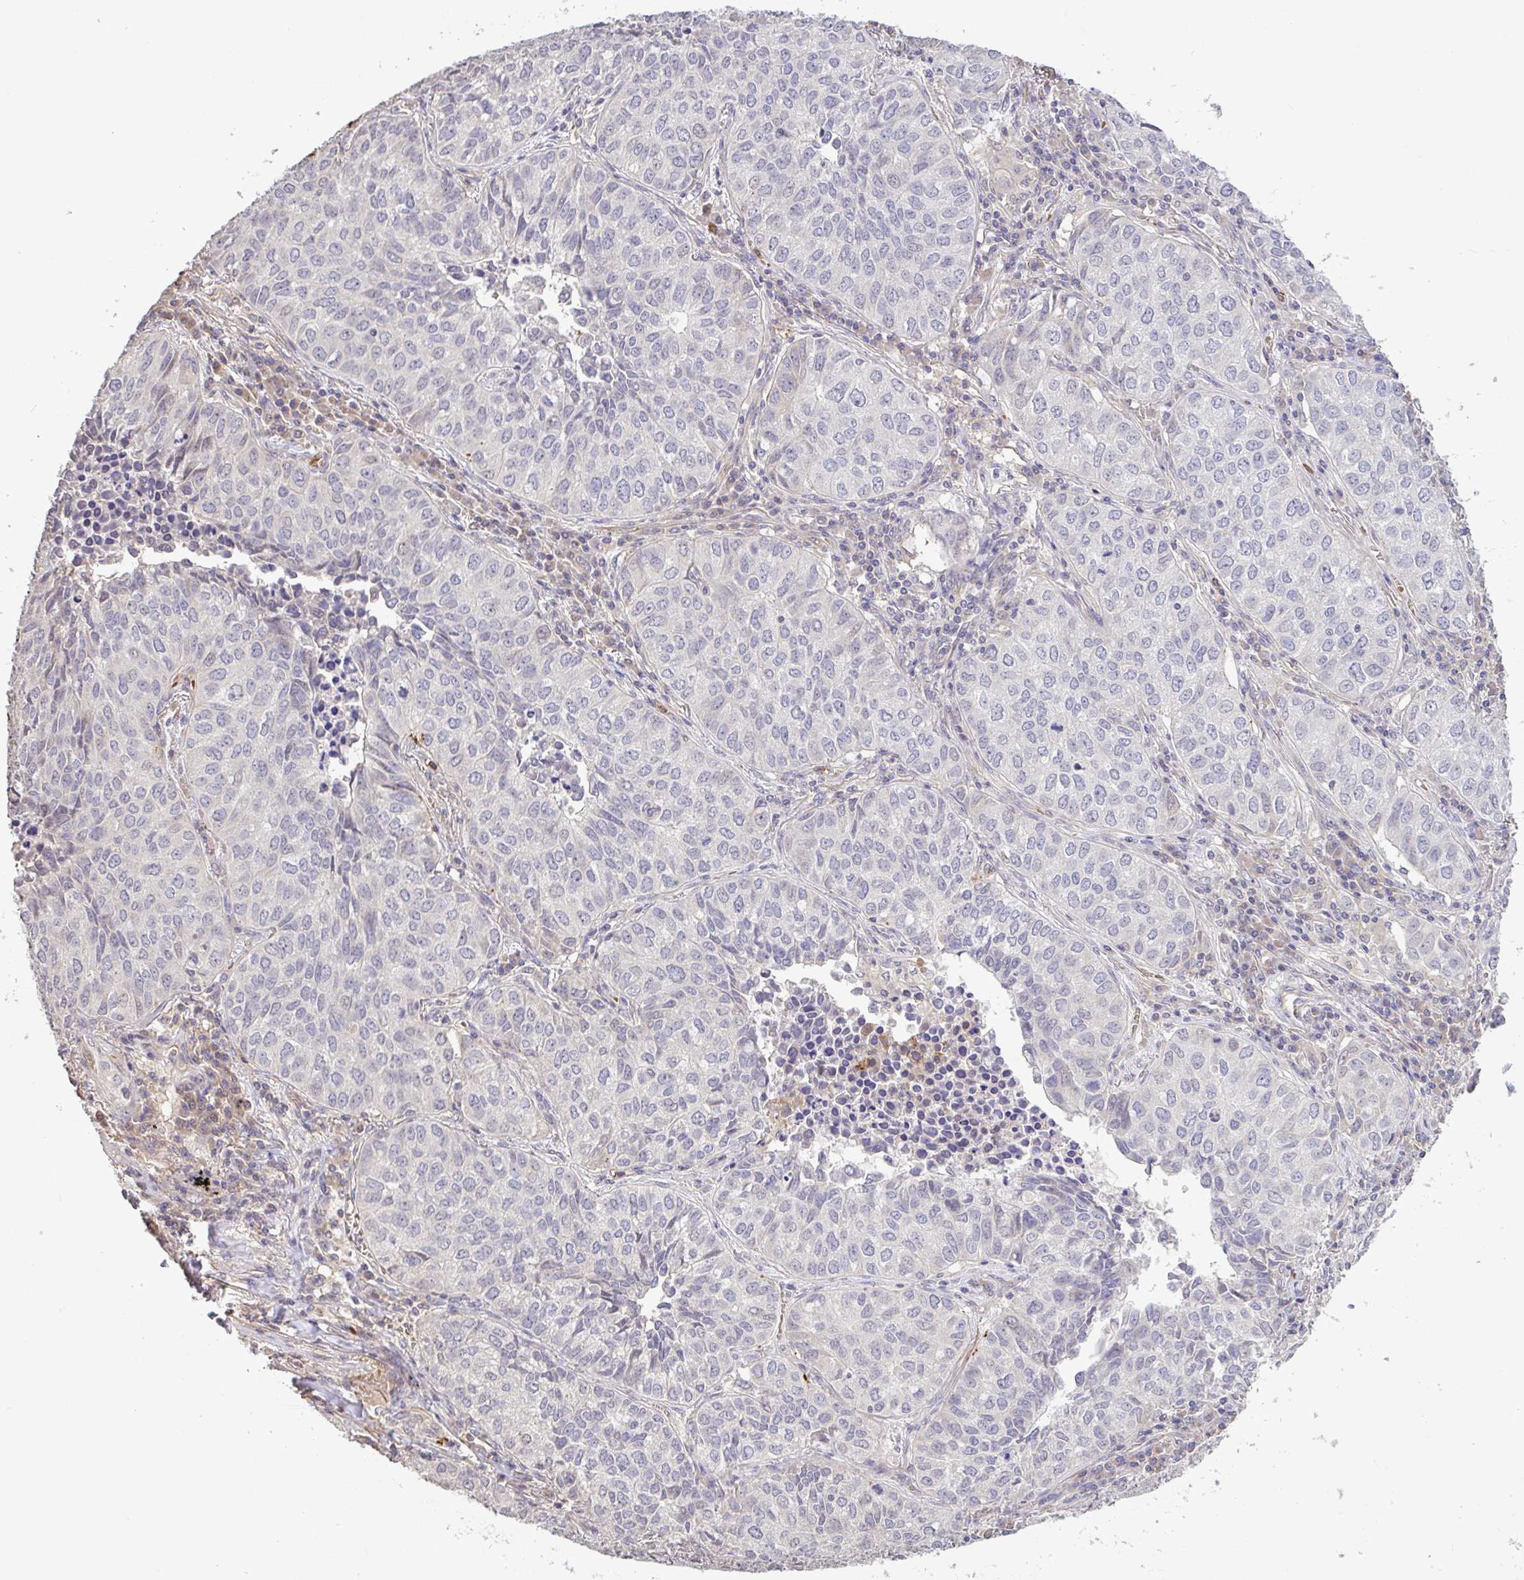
{"staining": {"intensity": "negative", "quantity": "none", "location": "none"}, "tissue": "lung cancer", "cell_type": "Tumor cells", "image_type": "cancer", "snomed": [{"axis": "morphology", "description": "Adenocarcinoma, NOS"}, {"axis": "topography", "description": "Lung"}], "caption": "Immunohistochemical staining of human adenocarcinoma (lung) shows no significant staining in tumor cells.", "gene": "C1QTNF9B", "patient": {"sex": "female", "age": 50}}